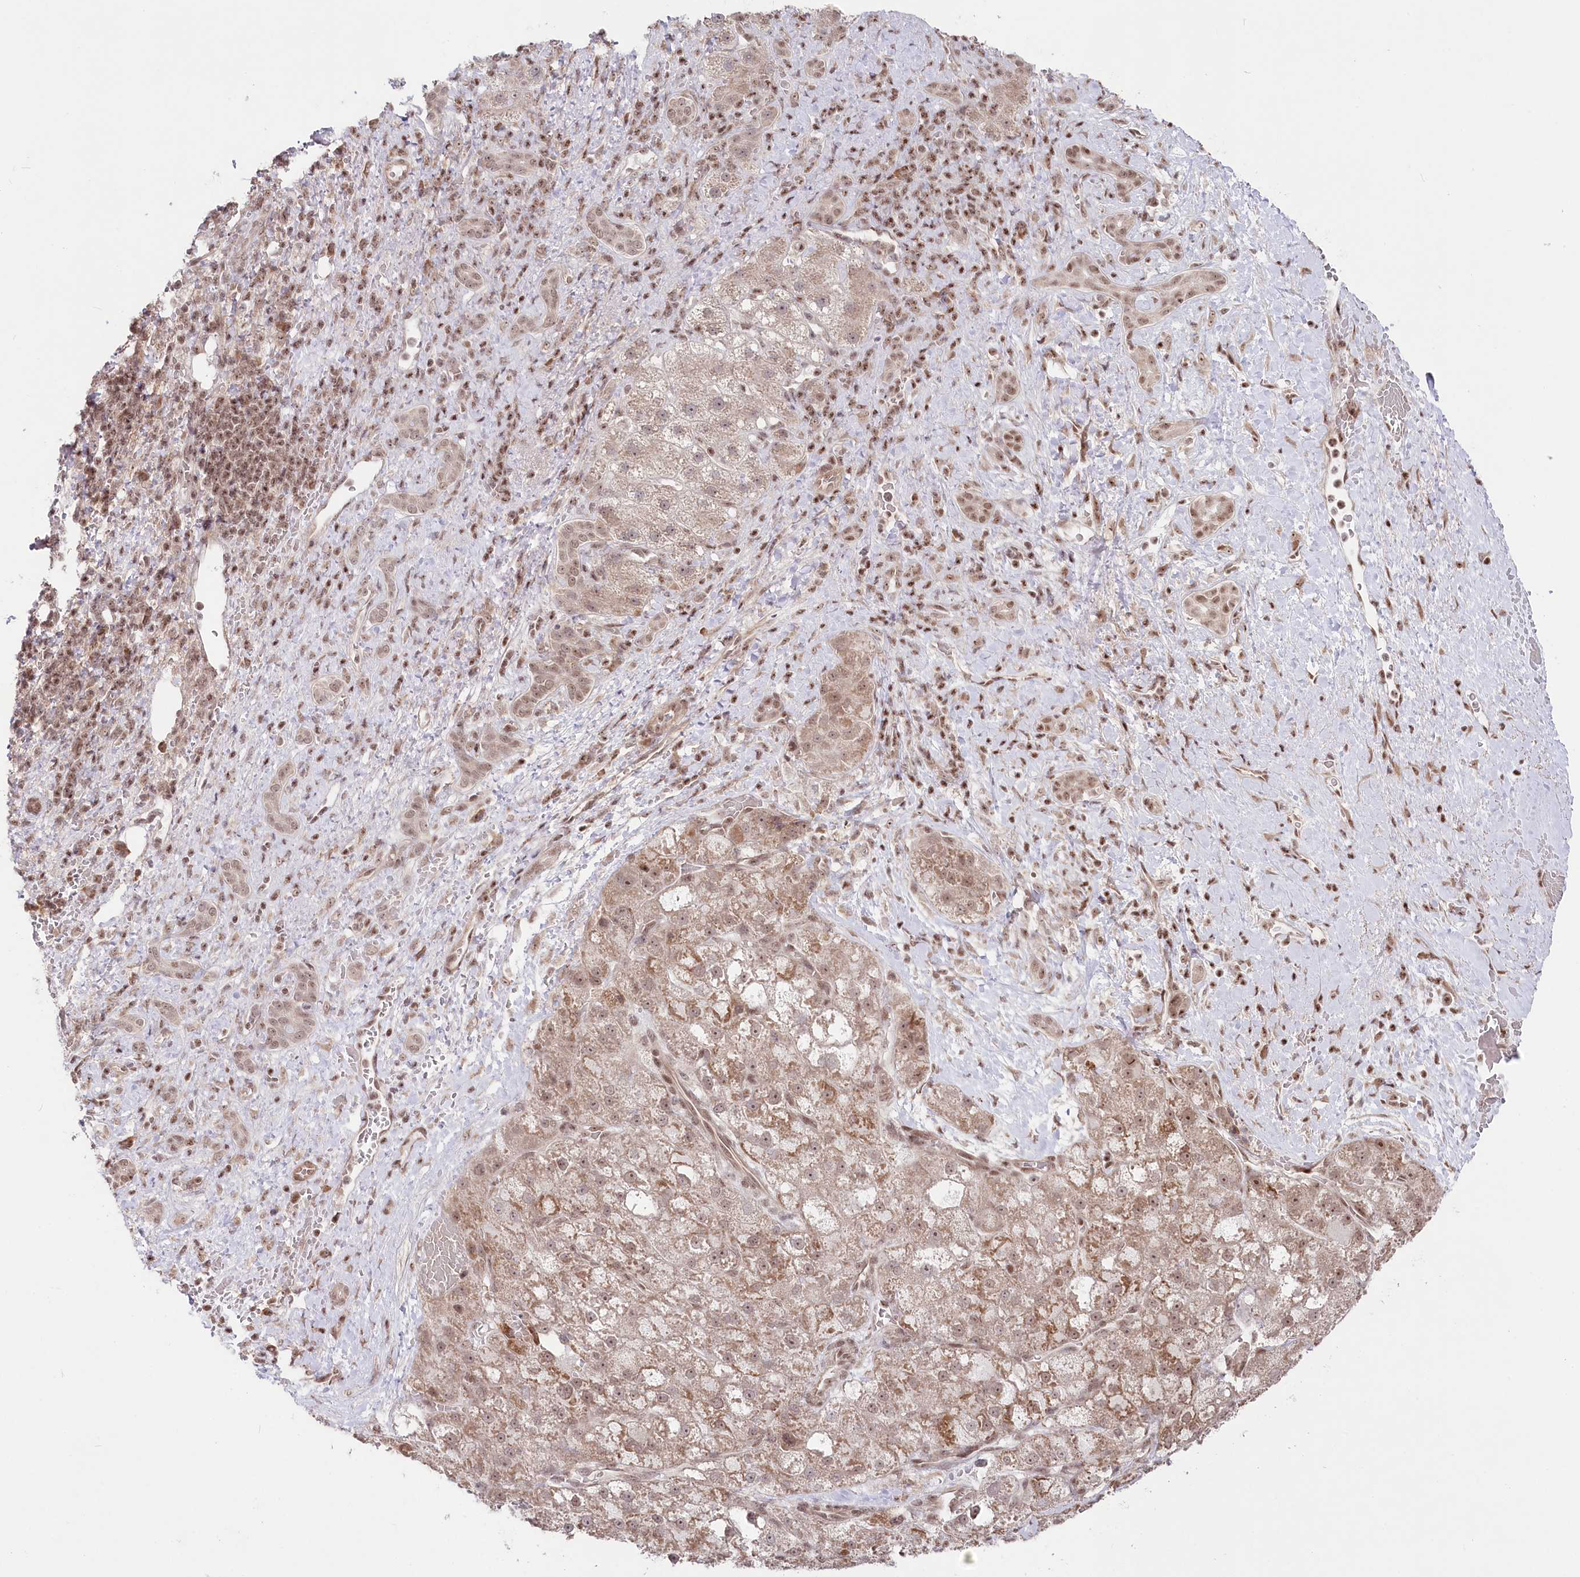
{"staining": {"intensity": "moderate", "quantity": "25%-75%", "location": "cytoplasmic/membranous,nuclear"}, "tissue": "liver cancer", "cell_type": "Tumor cells", "image_type": "cancer", "snomed": [{"axis": "morphology", "description": "Normal tissue, NOS"}, {"axis": "morphology", "description": "Carcinoma, Hepatocellular, NOS"}, {"axis": "topography", "description": "Liver"}], "caption": "This image shows hepatocellular carcinoma (liver) stained with immunohistochemistry to label a protein in brown. The cytoplasmic/membranous and nuclear of tumor cells show moderate positivity for the protein. Nuclei are counter-stained blue.", "gene": "CGGBP1", "patient": {"sex": "male", "age": 57}}